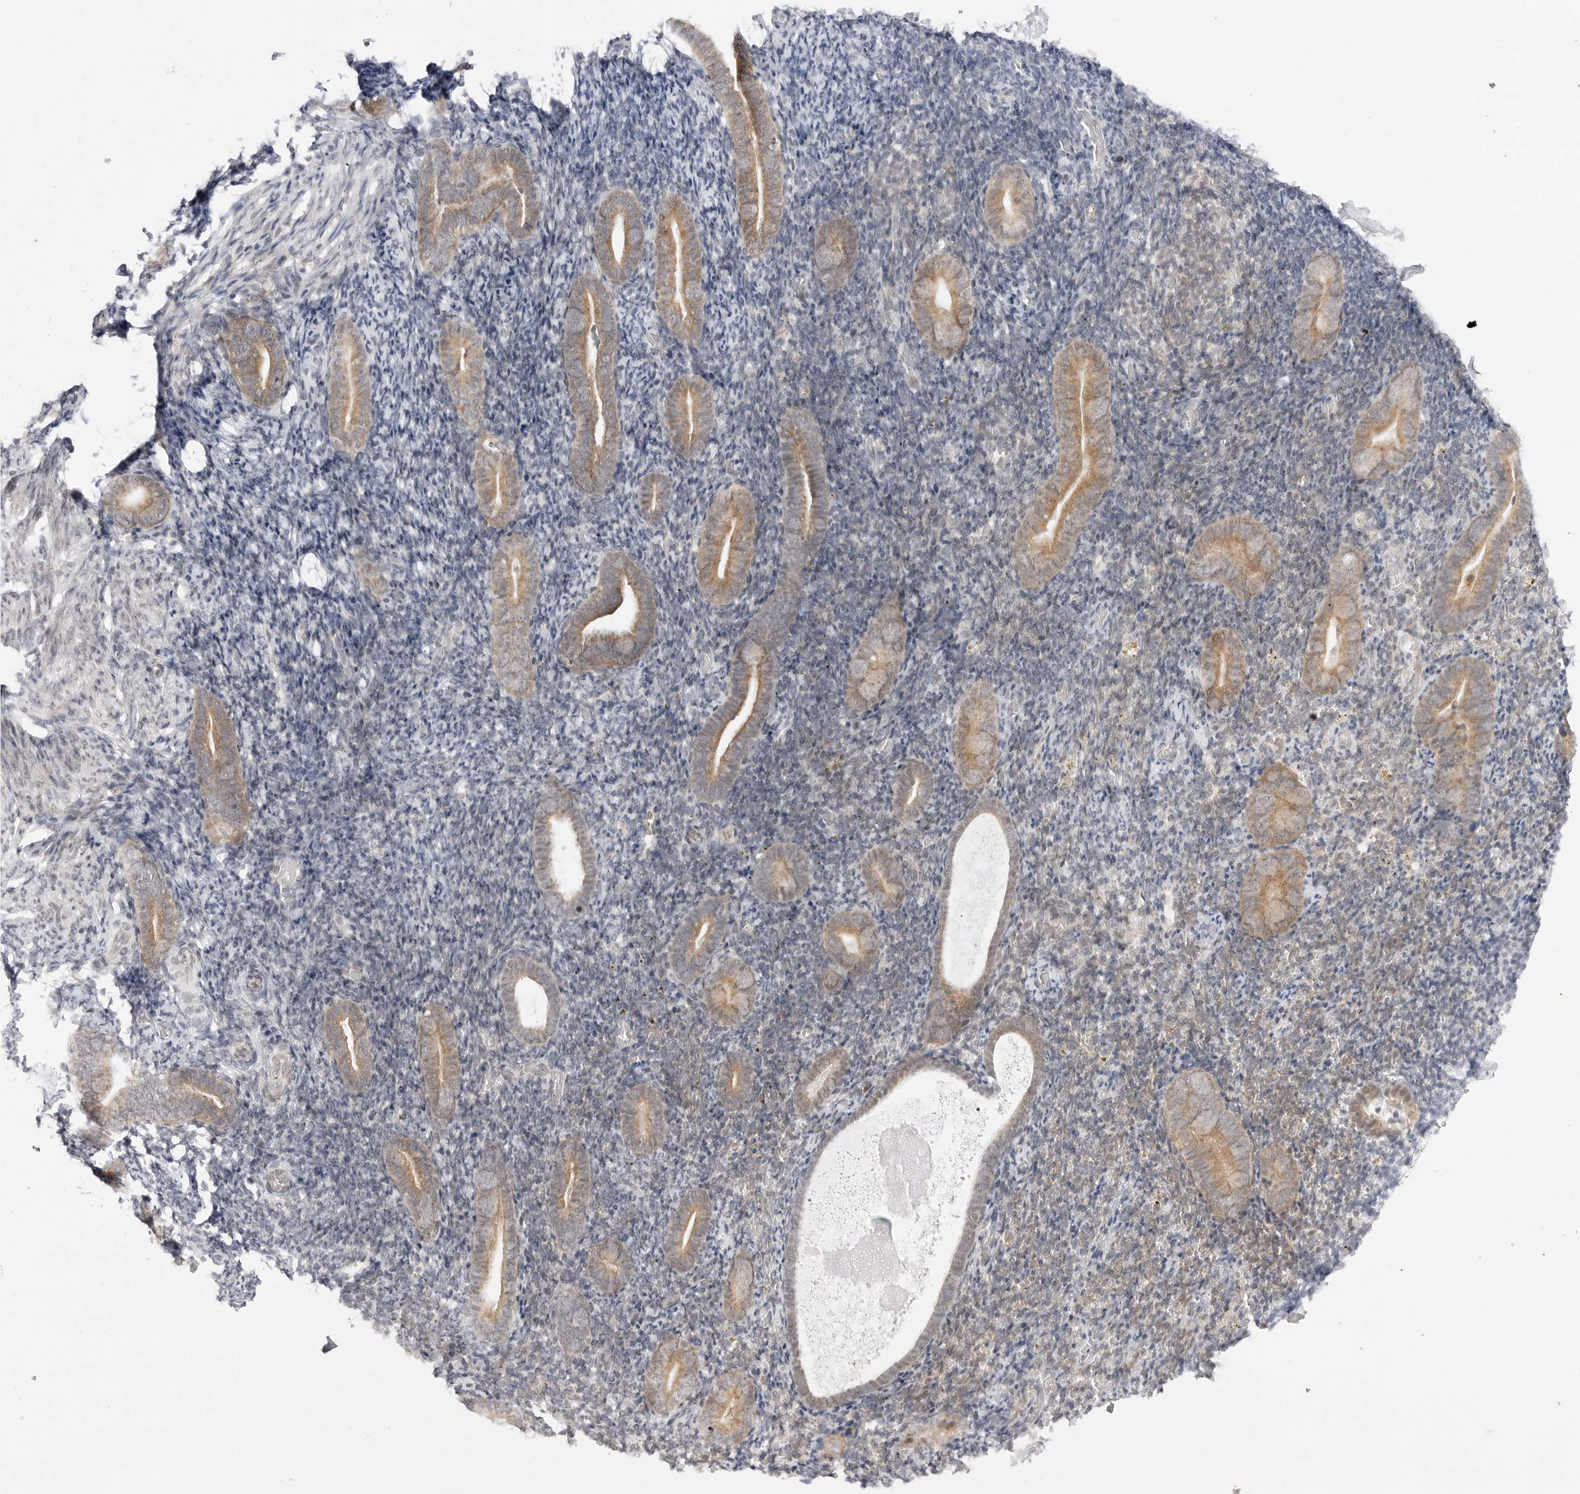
{"staining": {"intensity": "negative", "quantity": "none", "location": "none"}, "tissue": "endometrium", "cell_type": "Cells in endometrial stroma", "image_type": "normal", "snomed": [{"axis": "morphology", "description": "Normal tissue, NOS"}, {"axis": "topography", "description": "Endometrium"}], "caption": "IHC histopathology image of unremarkable endometrium: human endometrium stained with DAB shows no significant protein positivity in cells in endometrial stroma.", "gene": "PPP2R5C", "patient": {"sex": "female", "age": 51}}